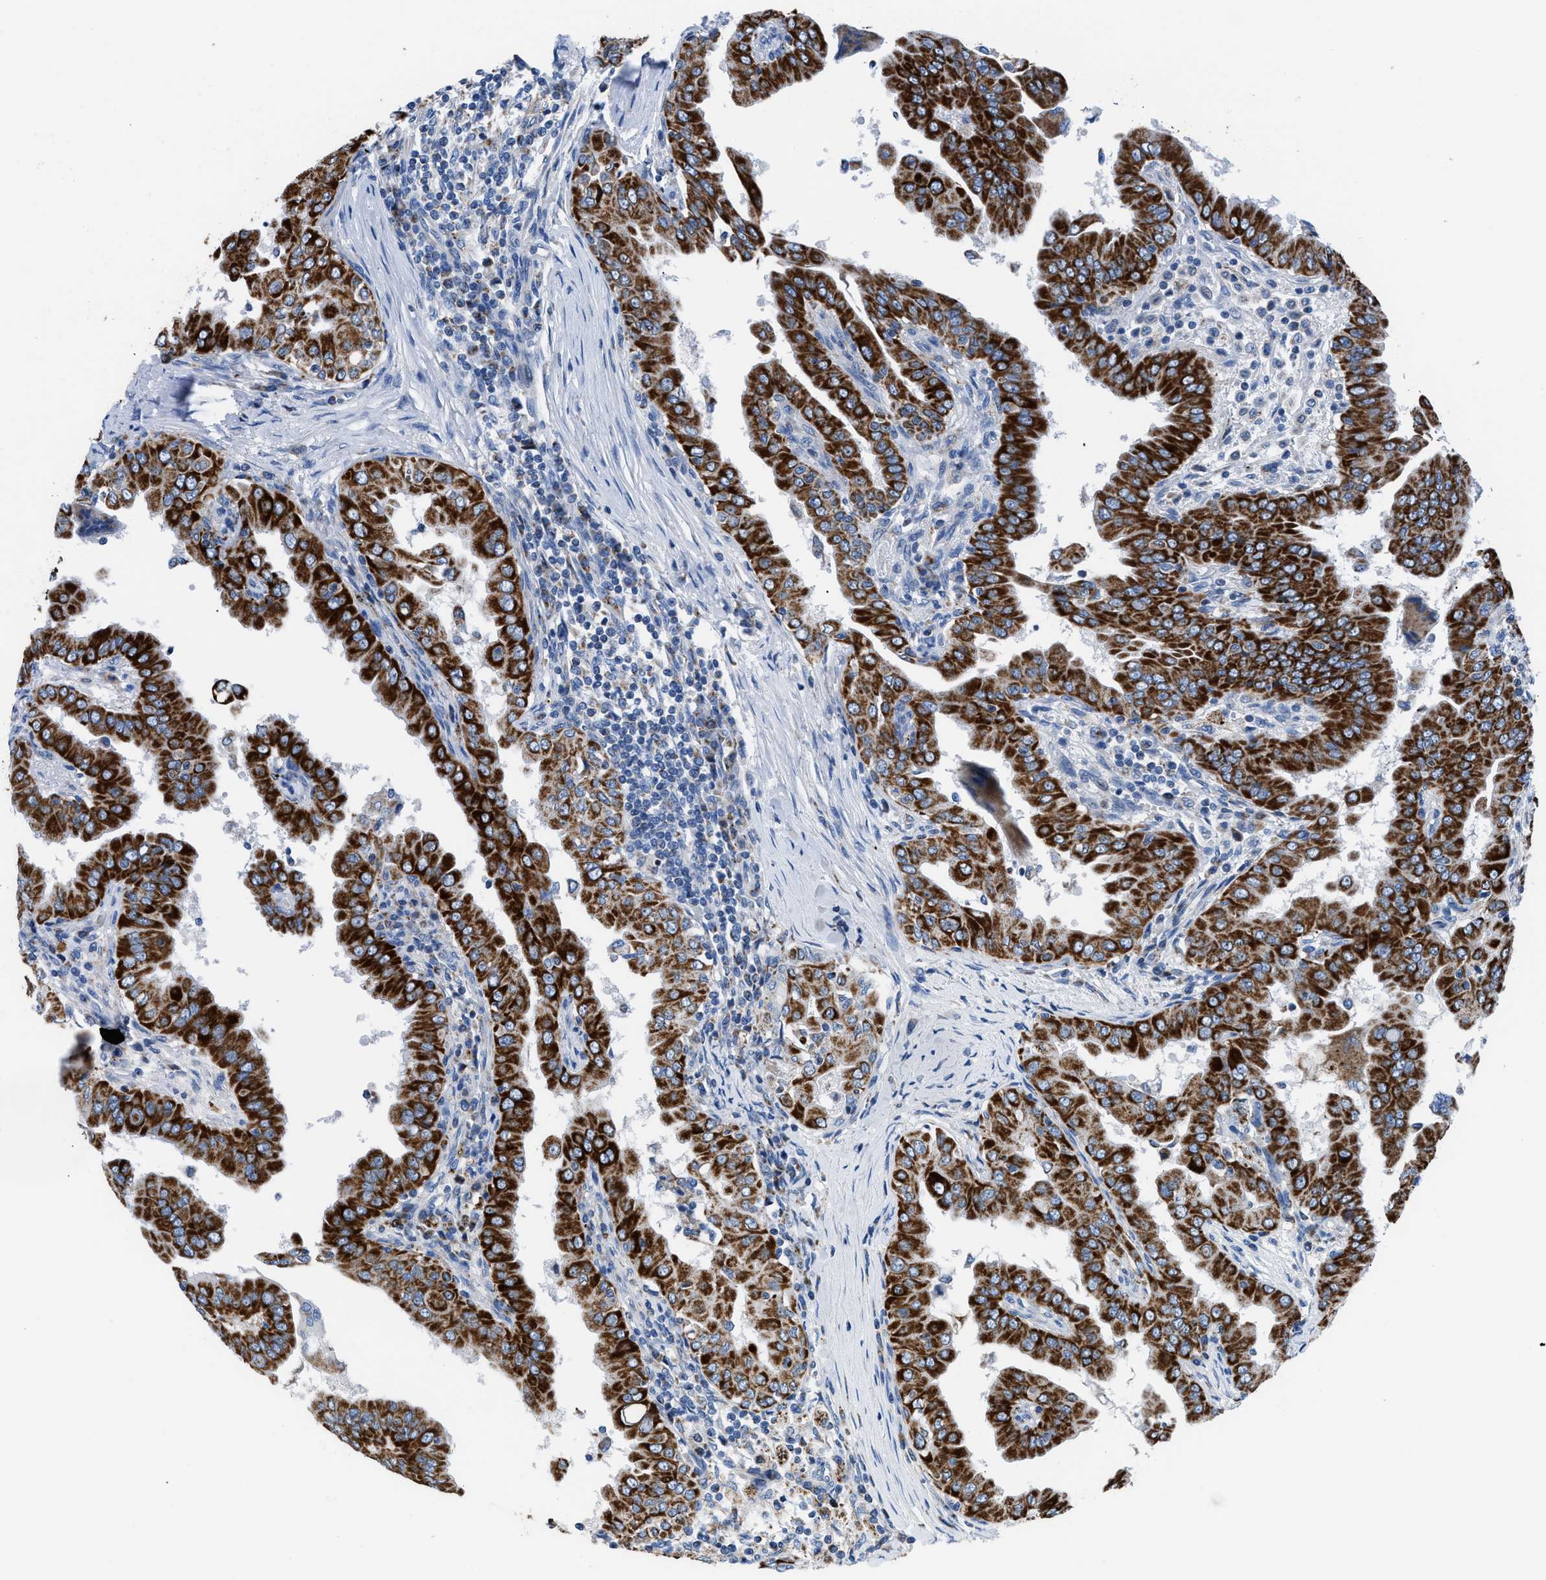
{"staining": {"intensity": "strong", "quantity": ">75%", "location": "cytoplasmic/membranous"}, "tissue": "thyroid cancer", "cell_type": "Tumor cells", "image_type": "cancer", "snomed": [{"axis": "morphology", "description": "Papillary adenocarcinoma, NOS"}, {"axis": "topography", "description": "Thyroid gland"}], "caption": "About >75% of tumor cells in thyroid cancer (papillary adenocarcinoma) reveal strong cytoplasmic/membranous protein expression as visualized by brown immunohistochemical staining.", "gene": "ZDHHC3", "patient": {"sex": "male", "age": 33}}